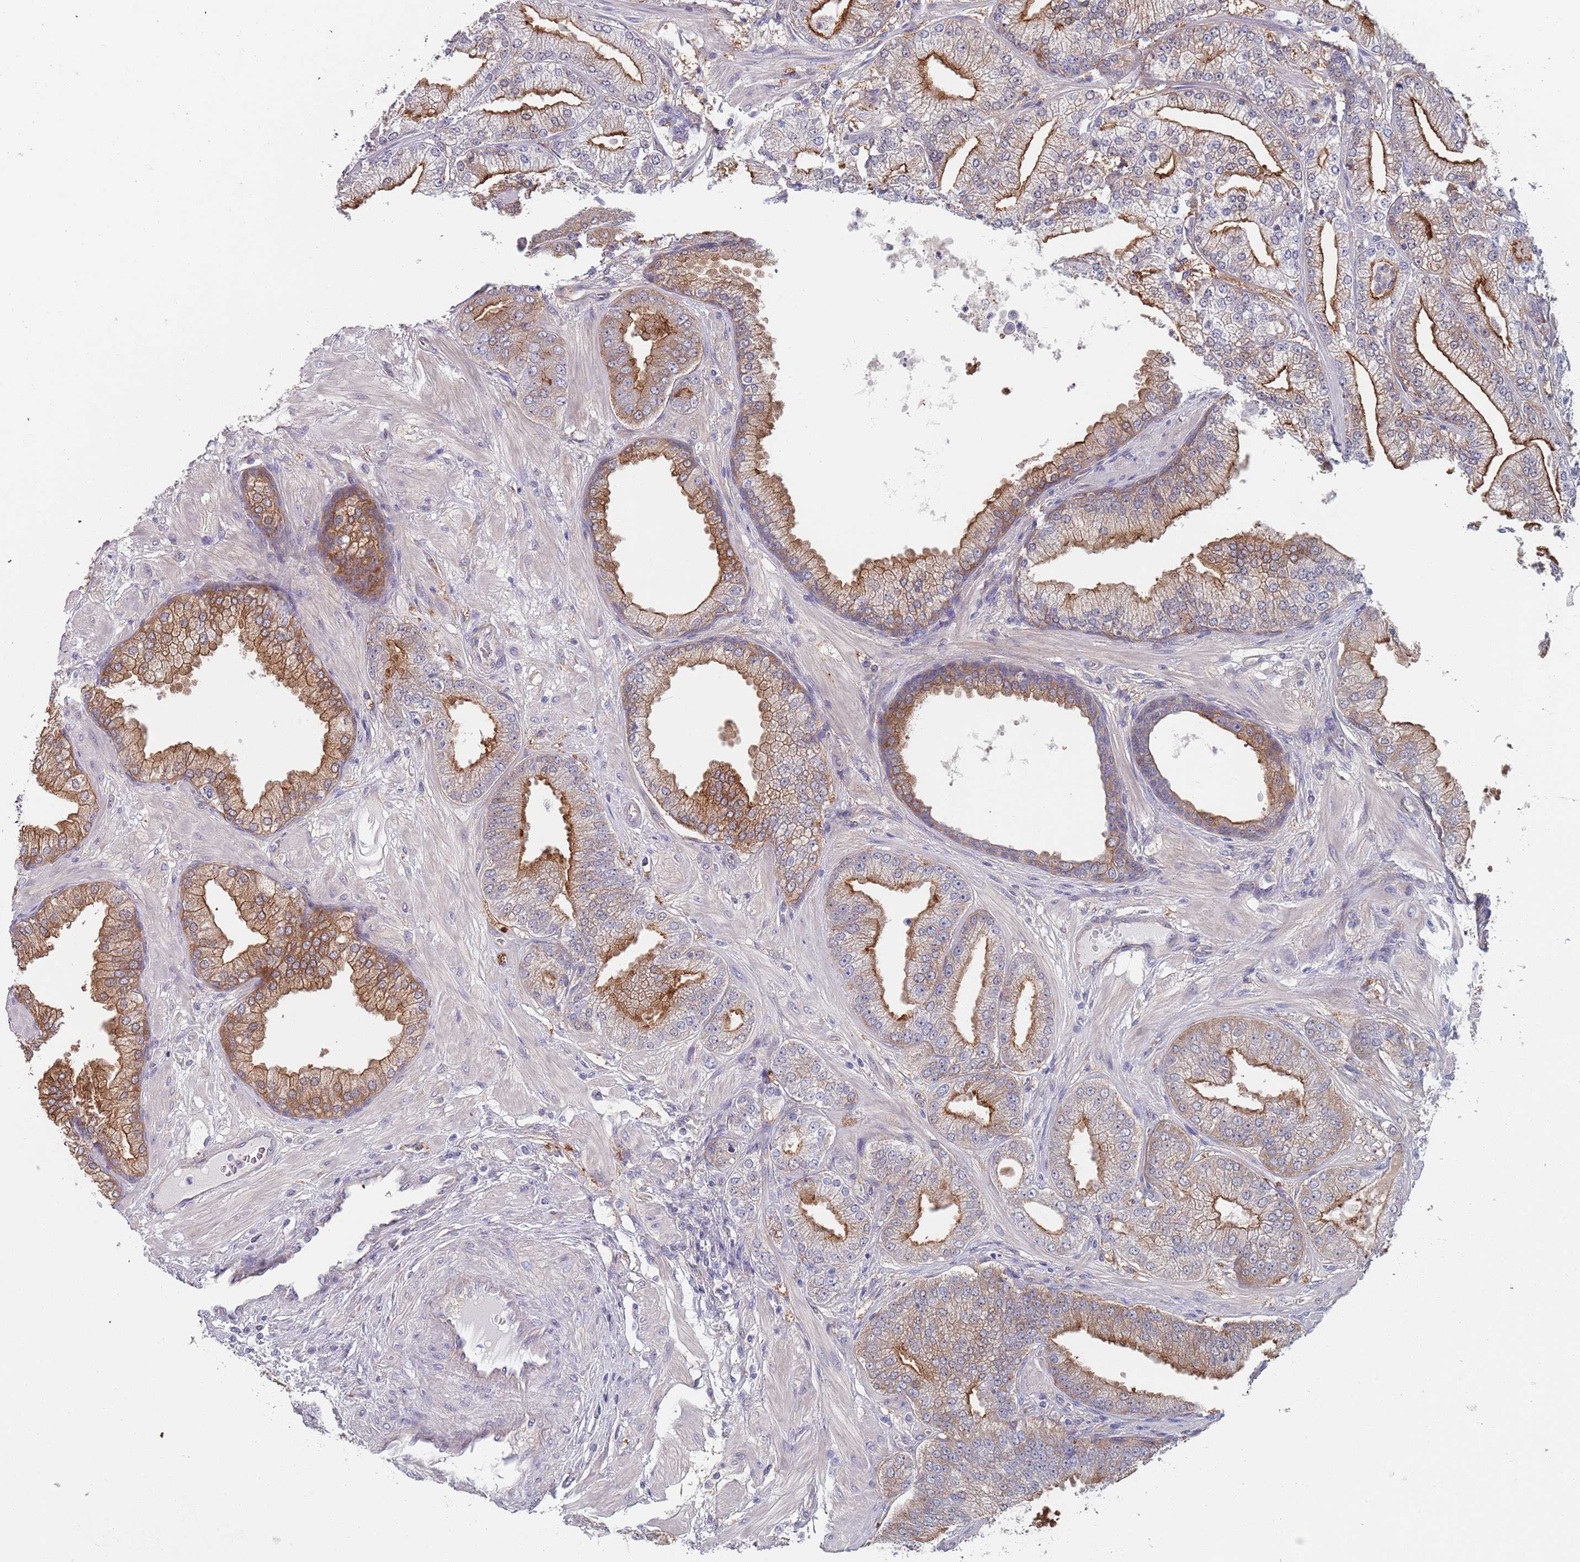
{"staining": {"intensity": "moderate", "quantity": ">75%", "location": "cytoplasmic/membranous"}, "tissue": "prostate cancer", "cell_type": "Tumor cells", "image_type": "cancer", "snomed": [{"axis": "morphology", "description": "Adenocarcinoma, Low grade"}, {"axis": "topography", "description": "Prostate"}], "caption": "Protein expression analysis of prostate low-grade adenocarcinoma demonstrates moderate cytoplasmic/membranous staining in about >75% of tumor cells. (IHC, brightfield microscopy, high magnification).", "gene": "APPL2", "patient": {"sex": "male", "age": 55}}